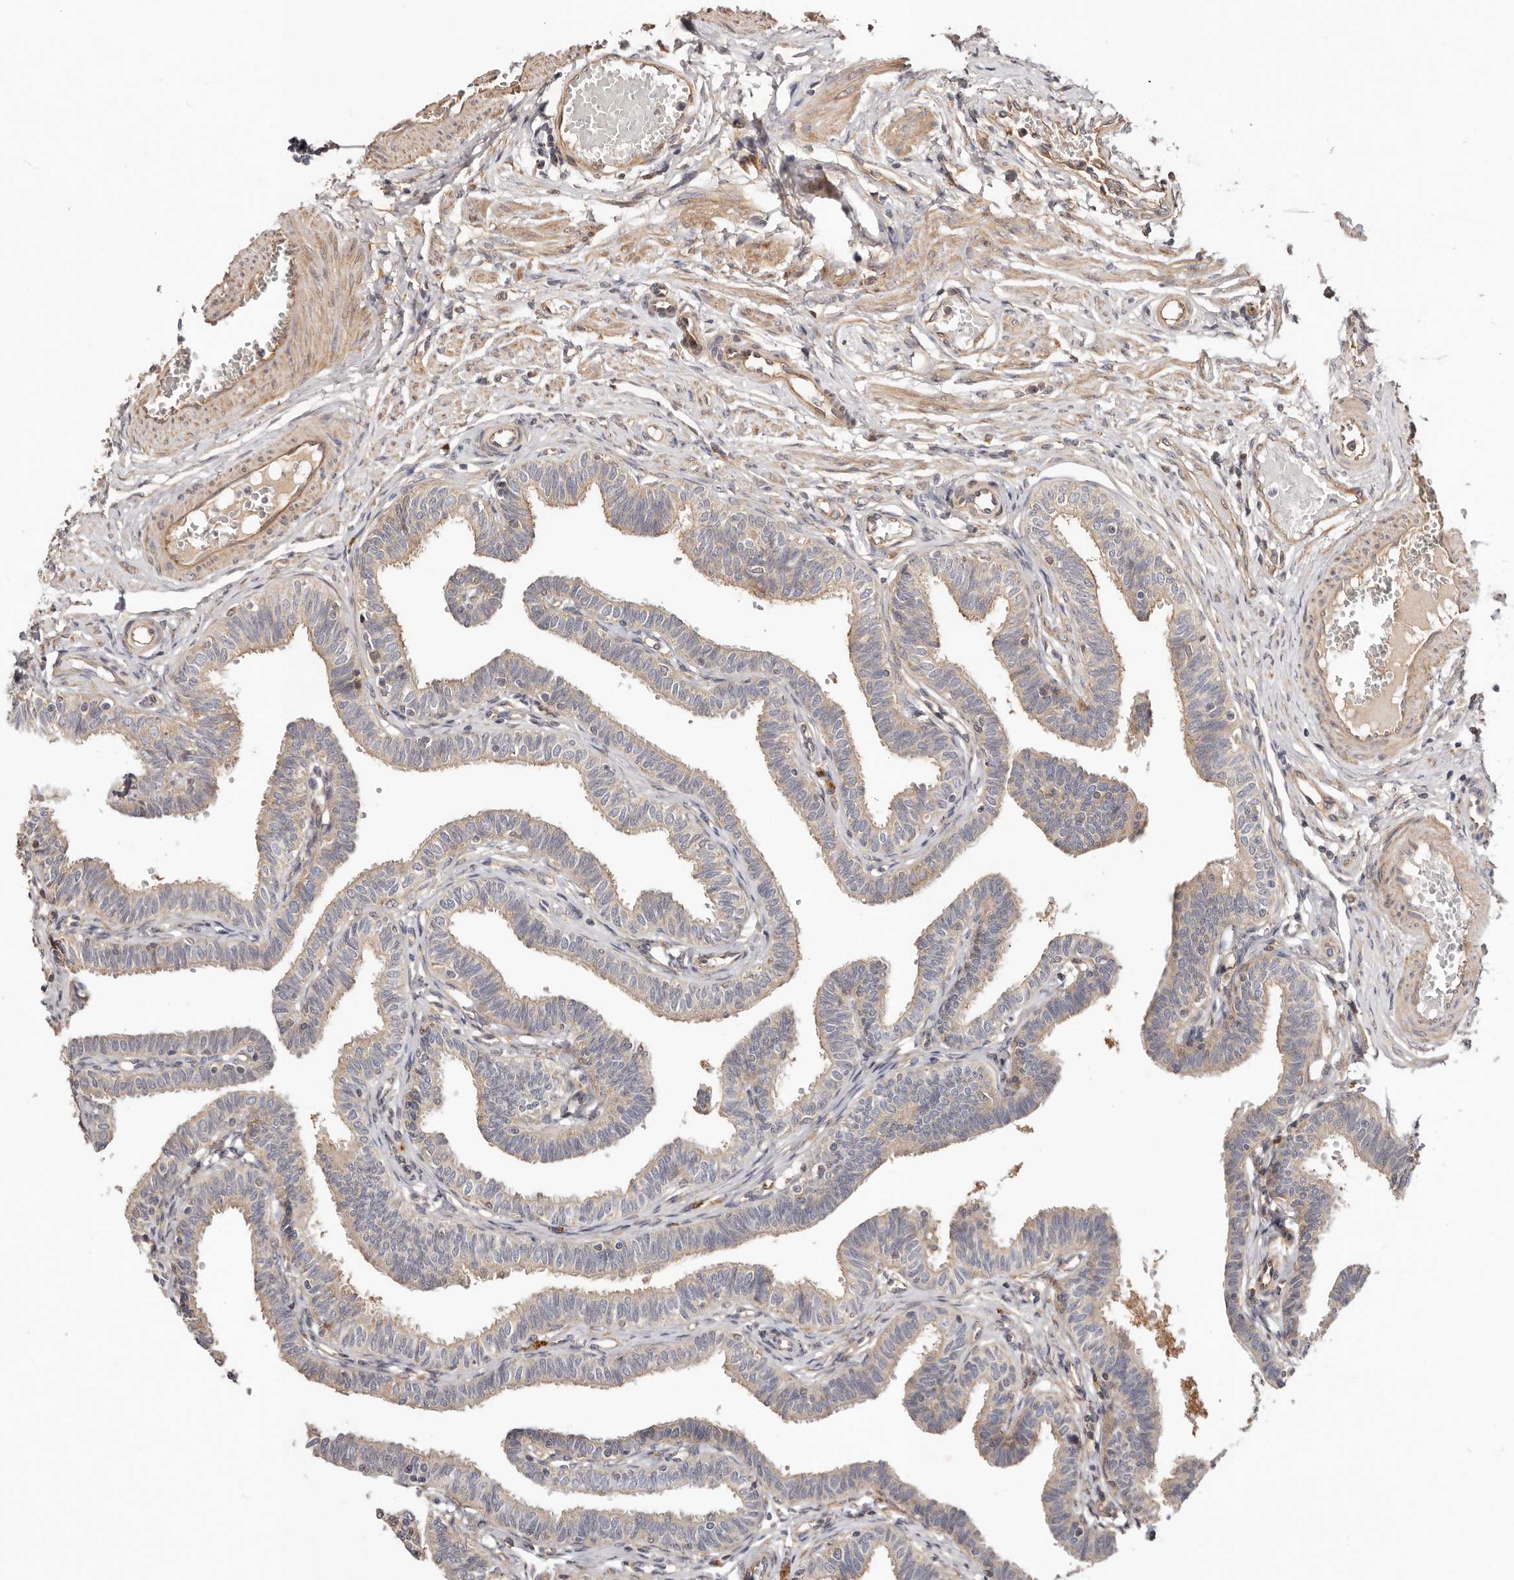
{"staining": {"intensity": "weak", "quantity": "25%-75%", "location": "cytoplasmic/membranous"}, "tissue": "fallopian tube", "cell_type": "Glandular cells", "image_type": "normal", "snomed": [{"axis": "morphology", "description": "Normal tissue, NOS"}, {"axis": "topography", "description": "Fallopian tube"}, {"axis": "topography", "description": "Ovary"}], "caption": "Protein expression analysis of benign human fallopian tube reveals weak cytoplasmic/membranous positivity in about 25%-75% of glandular cells. Nuclei are stained in blue.", "gene": "MACF1", "patient": {"sex": "female", "age": 23}}